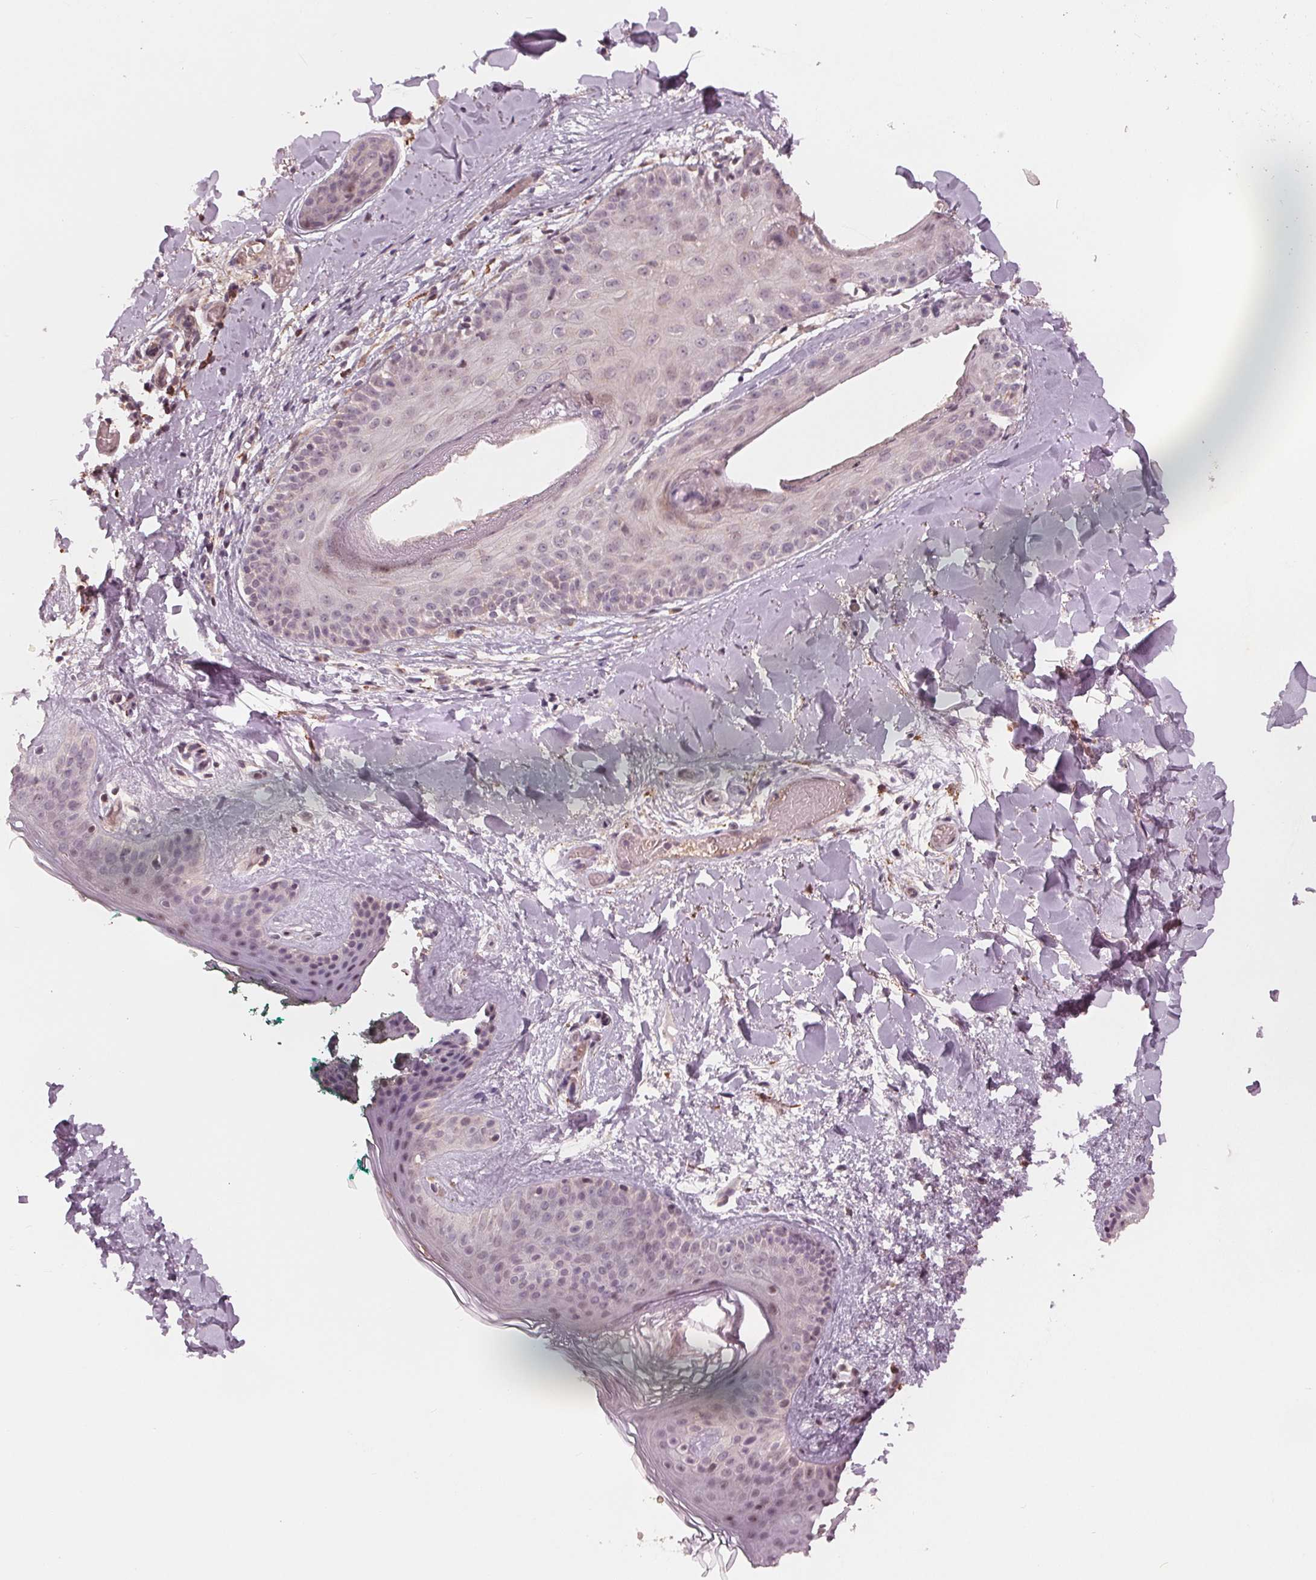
{"staining": {"intensity": "negative", "quantity": "none", "location": "none"}, "tissue": "skin", "cell_type": "Fibroblasts", "image_type": "normal", "snomed": [{"axis": "morphology", "description": "Normal tissue, NOS"}, {"axis": "topography", "description": "Skin"}], "caption": "This is an IHC photomicrograph of benign skin. There is no staining in fibroblasts.", "gene": "IL9R", "patient": {"sex": "female", "age": 34}}